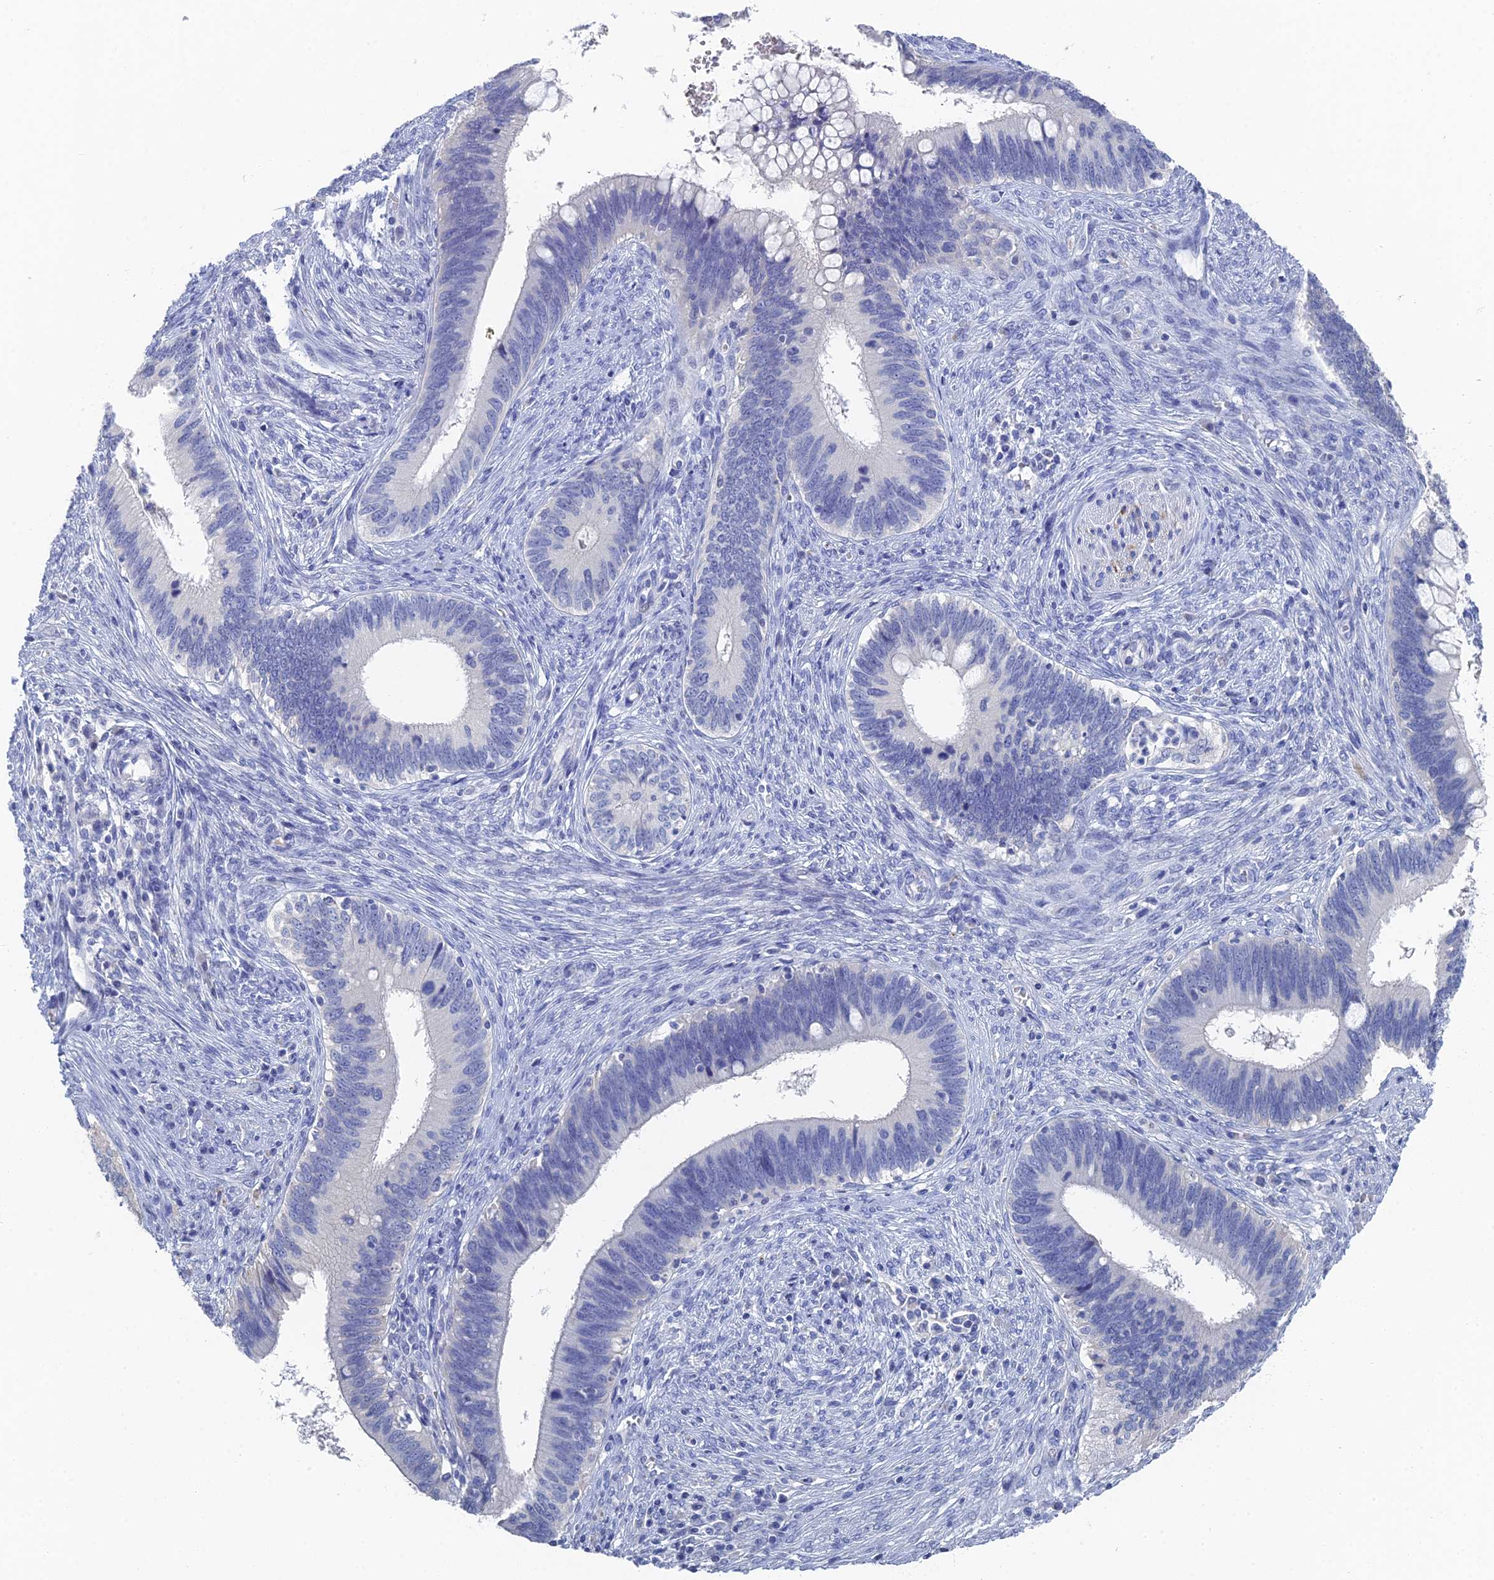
{"staining": {"intensity": "negative", "quantity": "none", "location": "none"}, "tissue": "cervical cancer", "cell_type": "Tumor cells", "image_type": "cancer", "snomed": [{"axis": "morphology", "description": "Adenocarcinoma, NOS"}, {"axis": "topography", "description": "Cervix"}], "caption": "Tumor cells show no significant protein expression in adenocarcinoma (cervical).", "gene": "GFAP", "patient": {"sex": "female", "age": 42}}